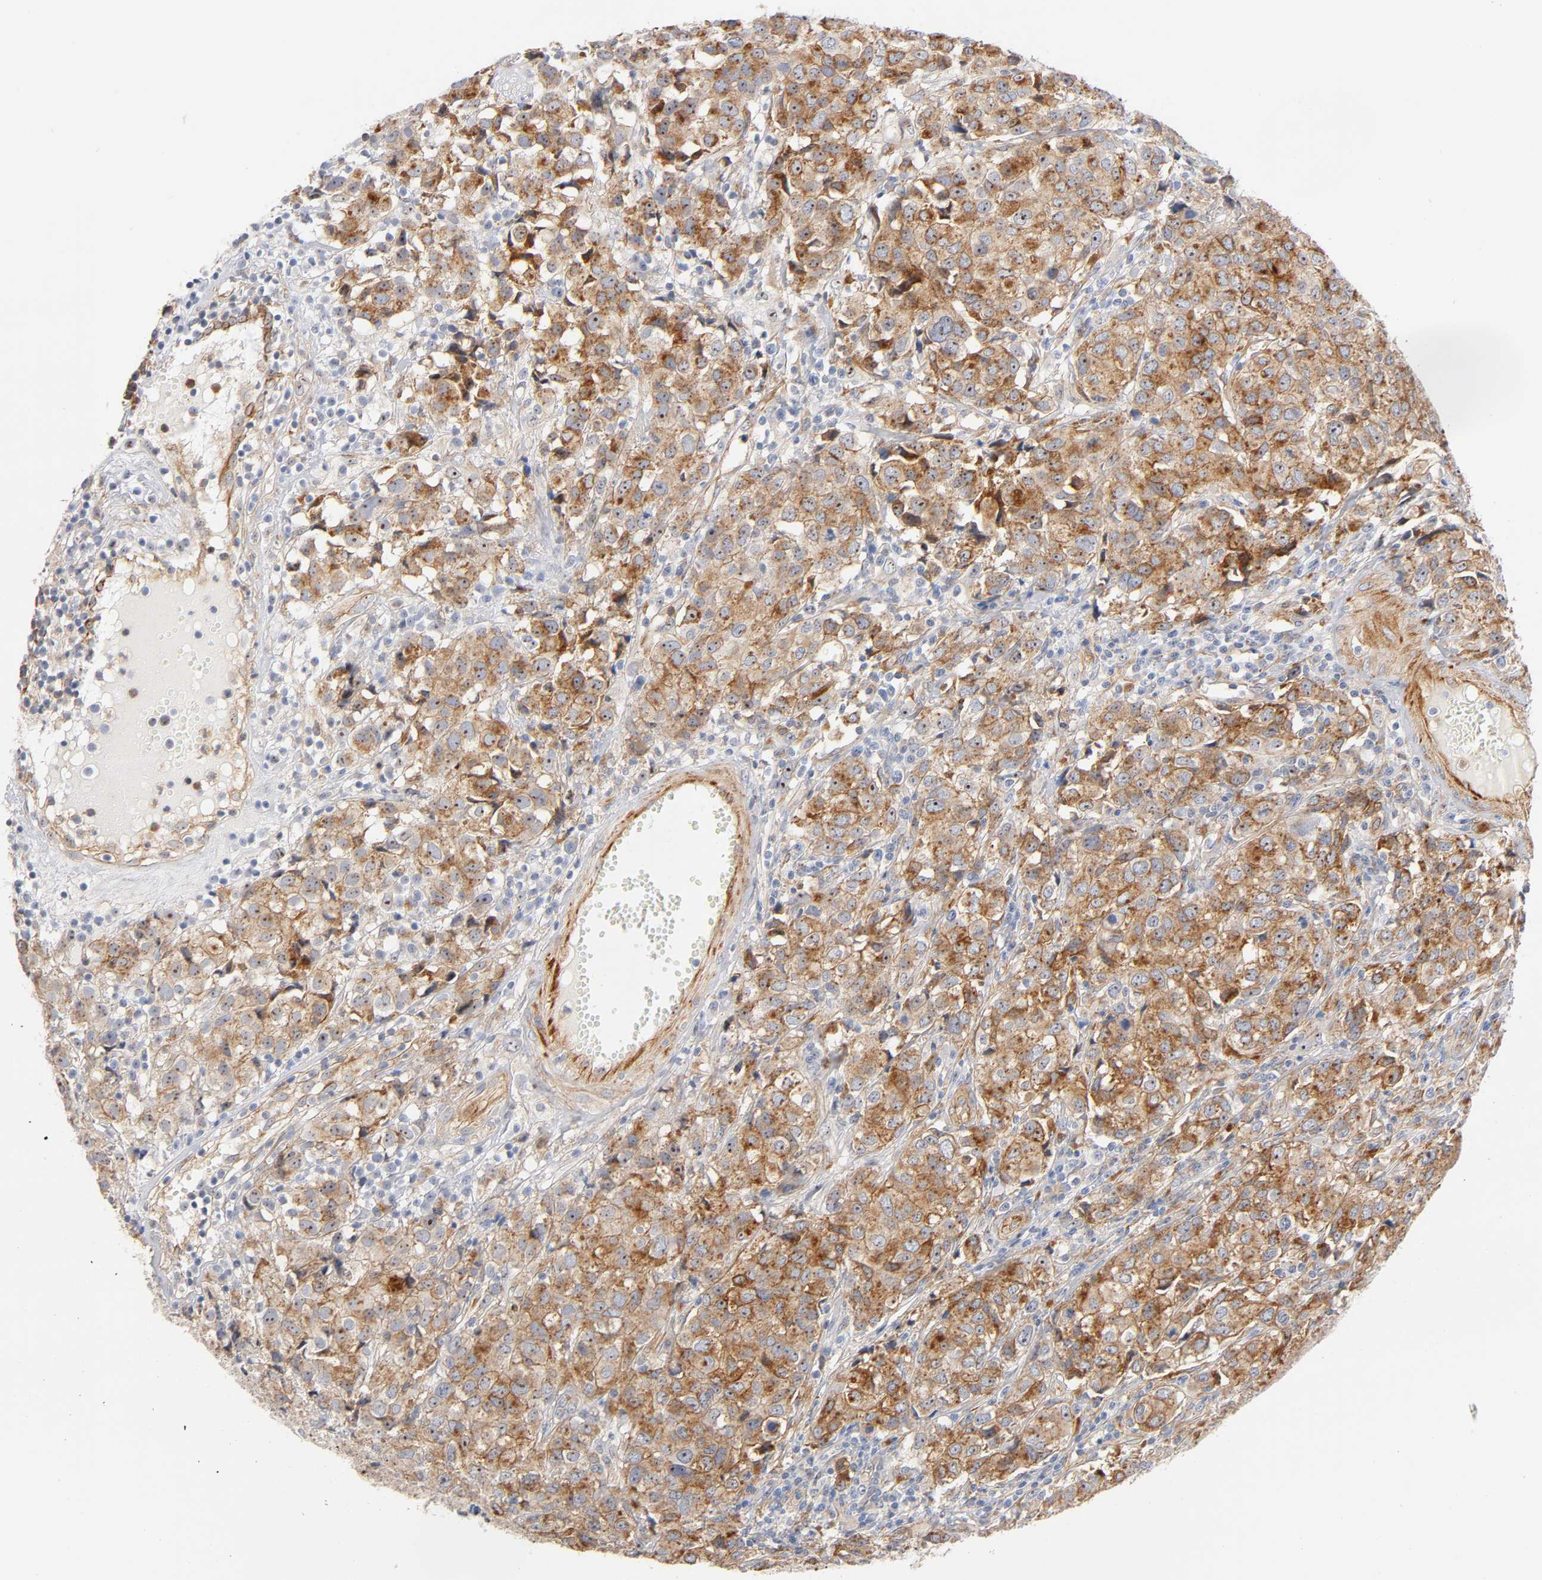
{"staining": {"intensity": "strong", "quantity": ">75%", "location": "cytoplasmic/membranous,nuclear"}, "tissue": "urothelial cancer", "cell_type": "Tumor cells", "image_type": "cancer", "snomed": [{"axis": "morphology", "description": "Urothelial carcinoma, High grade"}, {"axis": "topography", "description": "Urinary bladder"}], "caption": "Immunohistochemical staining of human high-grade urothelial carcinoma shows high levels of strong cytoplasmic/membranous and nuclear protein positivity in about >75% of tumor cells. (DAB (3,3'-diaminobenzidine) IHC with brightfield microscopy, high magnification).", "gene": "PLD1", "patient": {"sex": "female", "age": 75}}